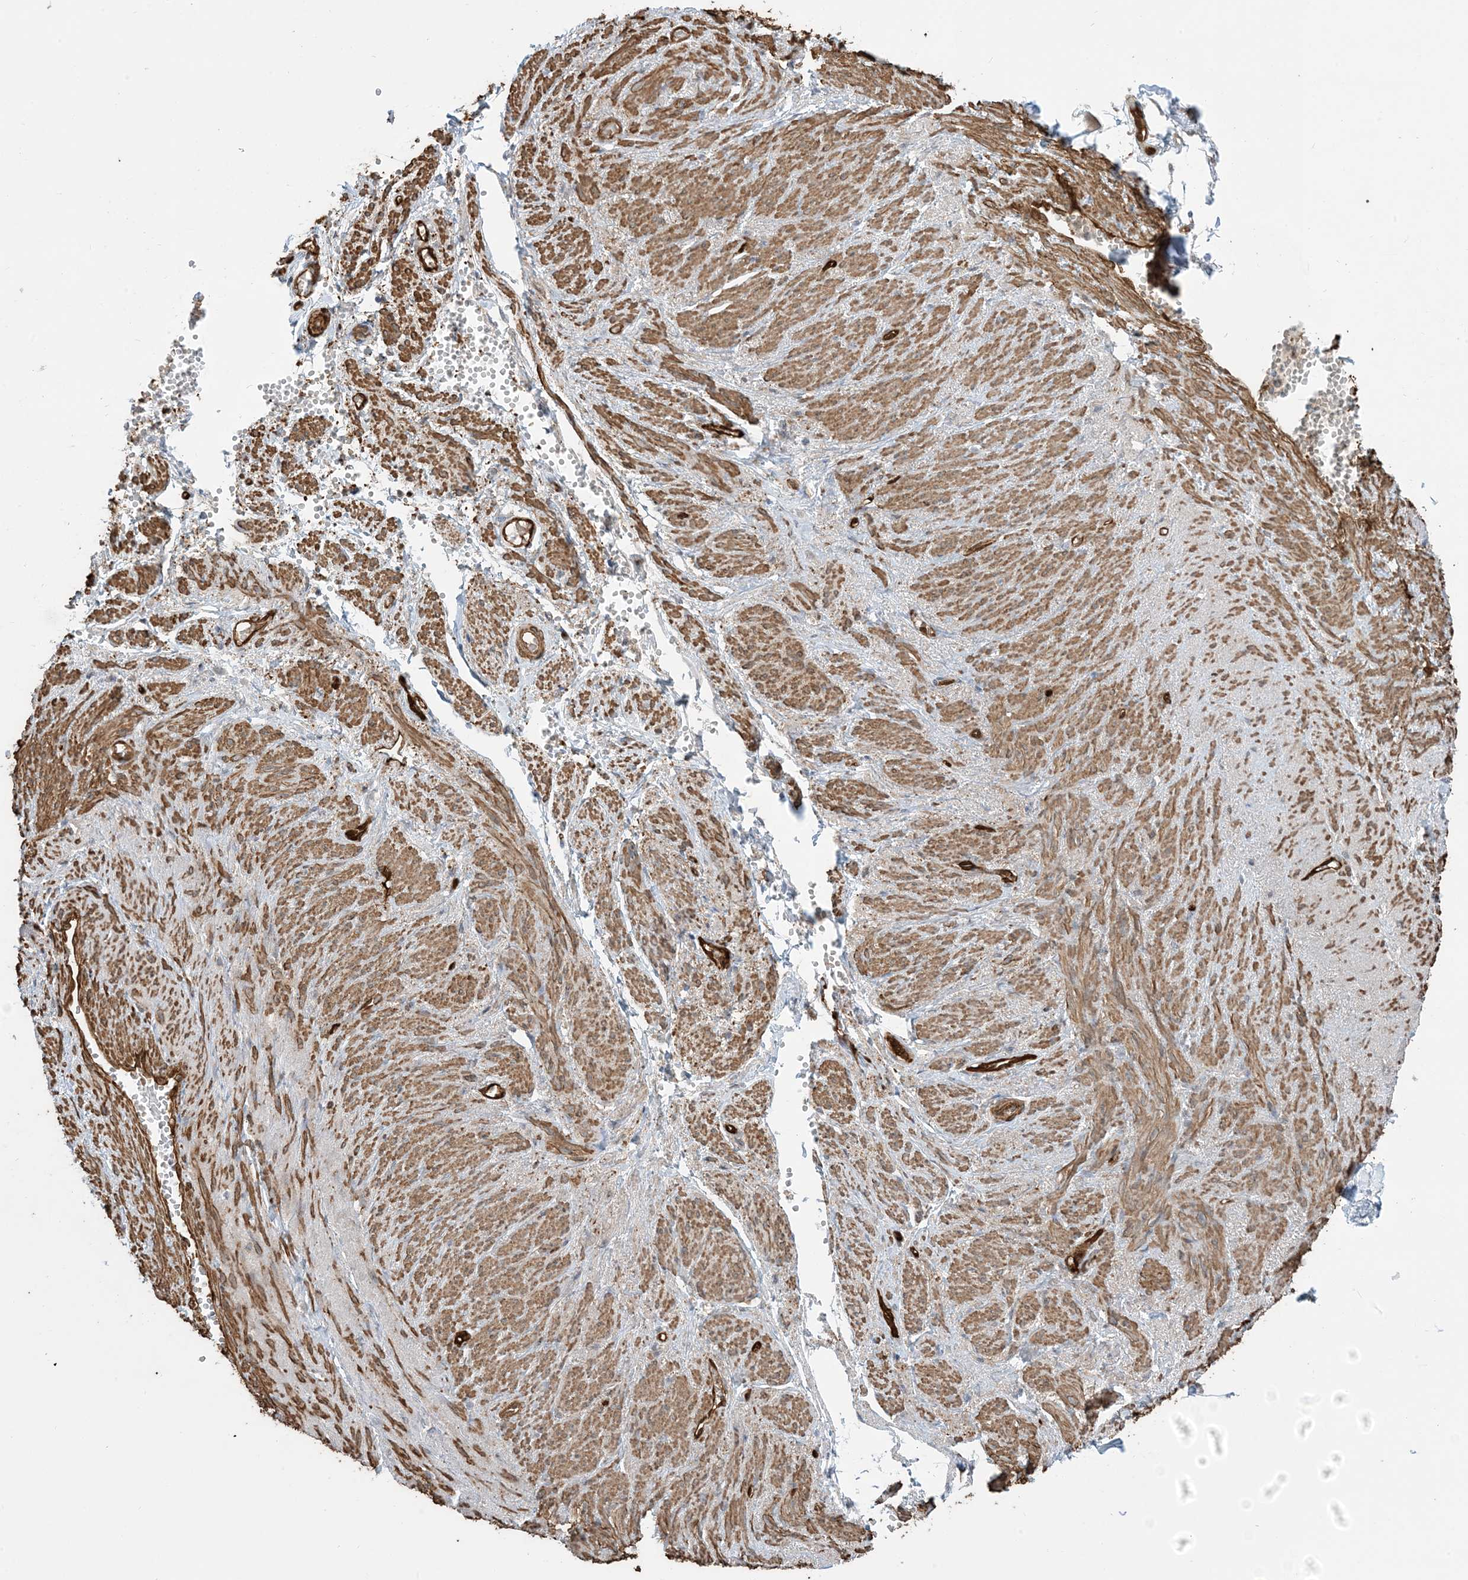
{"staining": {"intensity": "negative", "quantity": "none", "location": "none"}, "tissue": "adipose tissue", "cell_type": "Adipocytes", "image_type": "normal", "snomed": [{"axis": "morphology", "description": "Normal tissue, NOS"}, {"axis": "topography", "description": "Smooth muscle"}, {"axis": "topography", "description": "Peripheral nerve tissue"}], "caption": "Adipose tissue stained for a protein using immunohistochemistry (IHC) reveals no positivity adipocytes.", "gene": "PPM1F", "patient": {"sex": "female", "age": 39}}